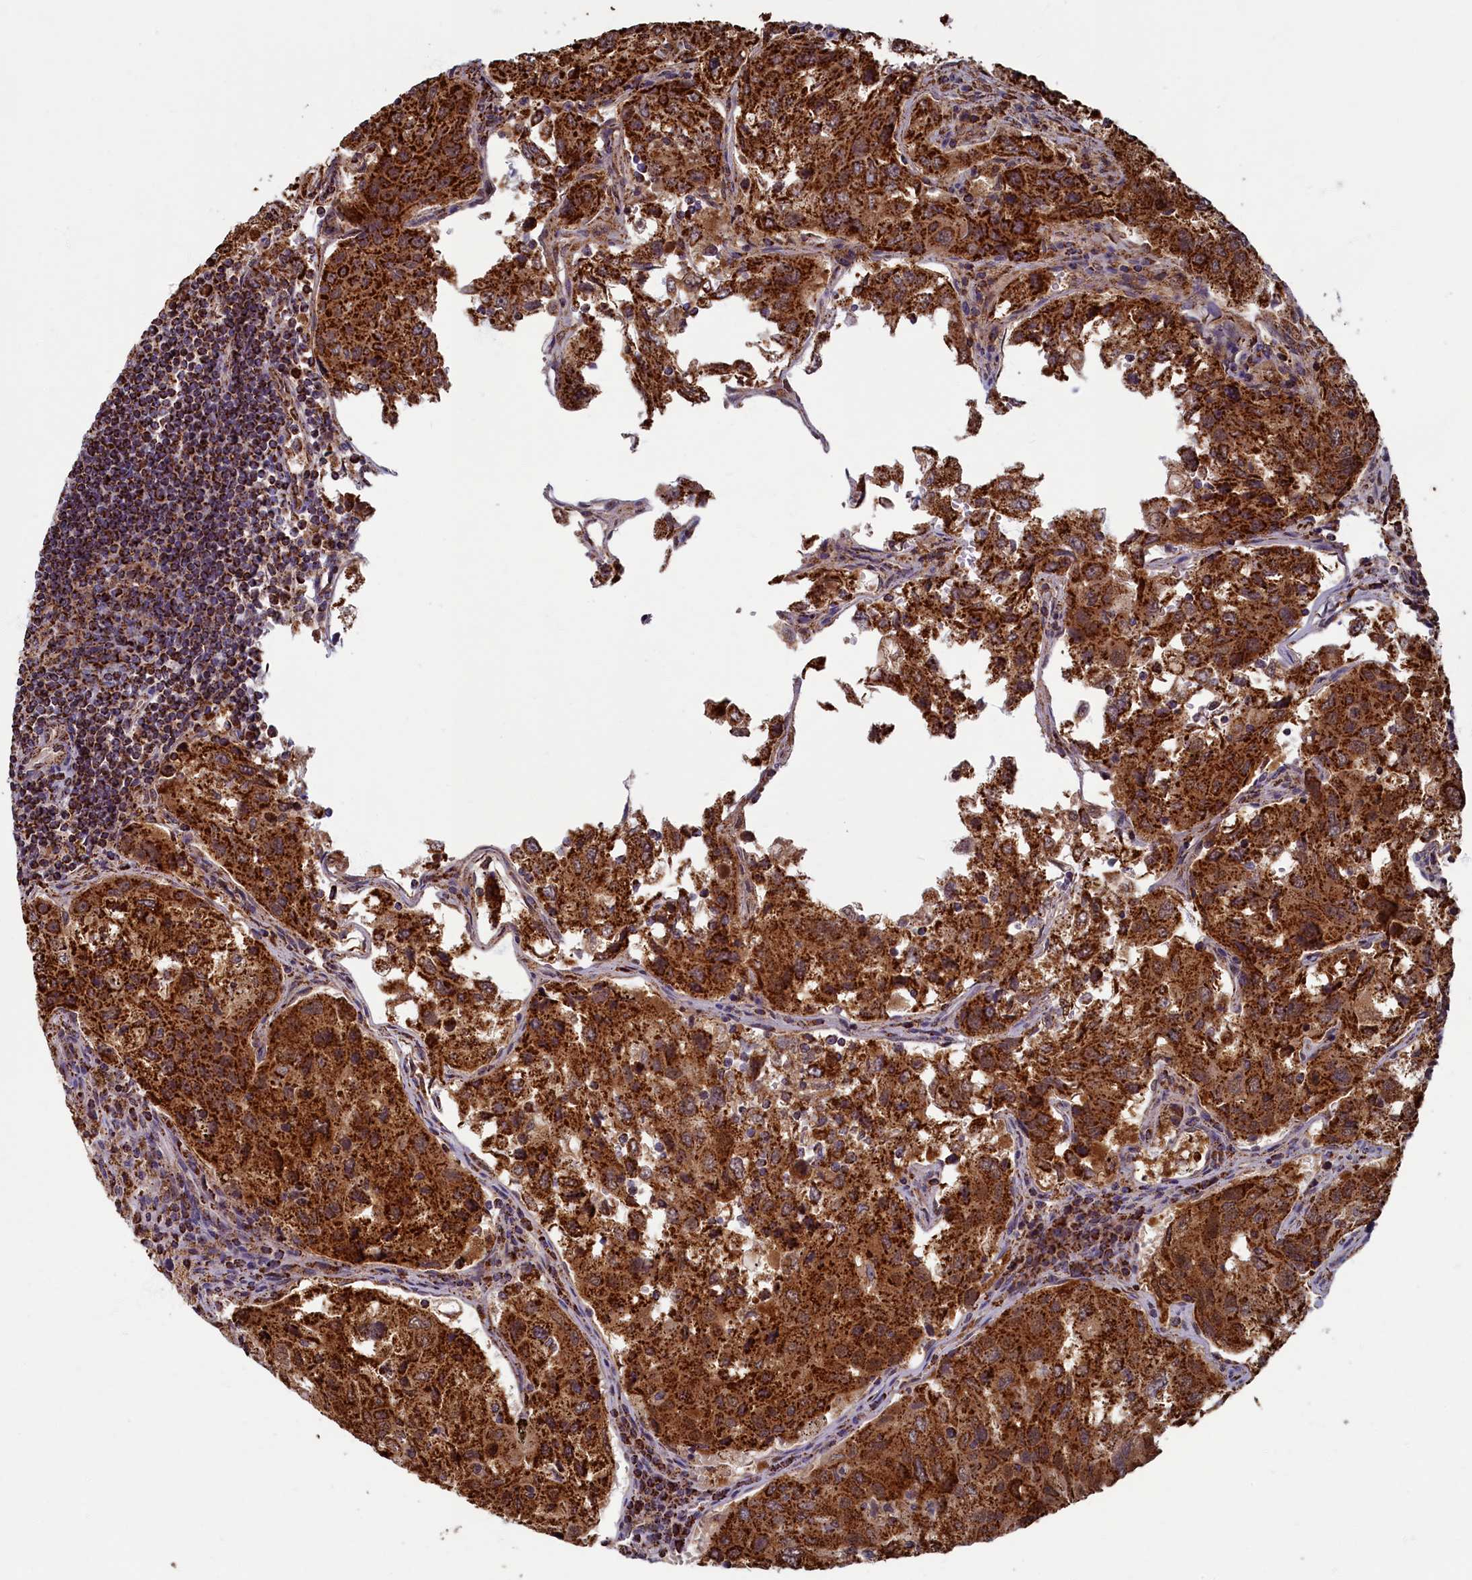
{"staining": {"intensity": "strong", "quantity": ">75%", "location": "cytoplasmic/membranous"}, "tissue": "urothelial cancer", "cell_type": "Tumor cells", "image_type": "cancer", "snomed": [{"axis": "morphology", "description": "Urothelial carcinoma, High grade"}, {"axis": "topography", "description": "Lymph node"}, {"axis": "topography", "description": "Urinary bladder"}], "caption": "Protein analysis of urothelial cancer tissue exhibits strong cytoplasmic/membranous positivity in about >75% of tumor cells.", "gene": "SPR", "patient": {"sex": "male", "age": 51}}